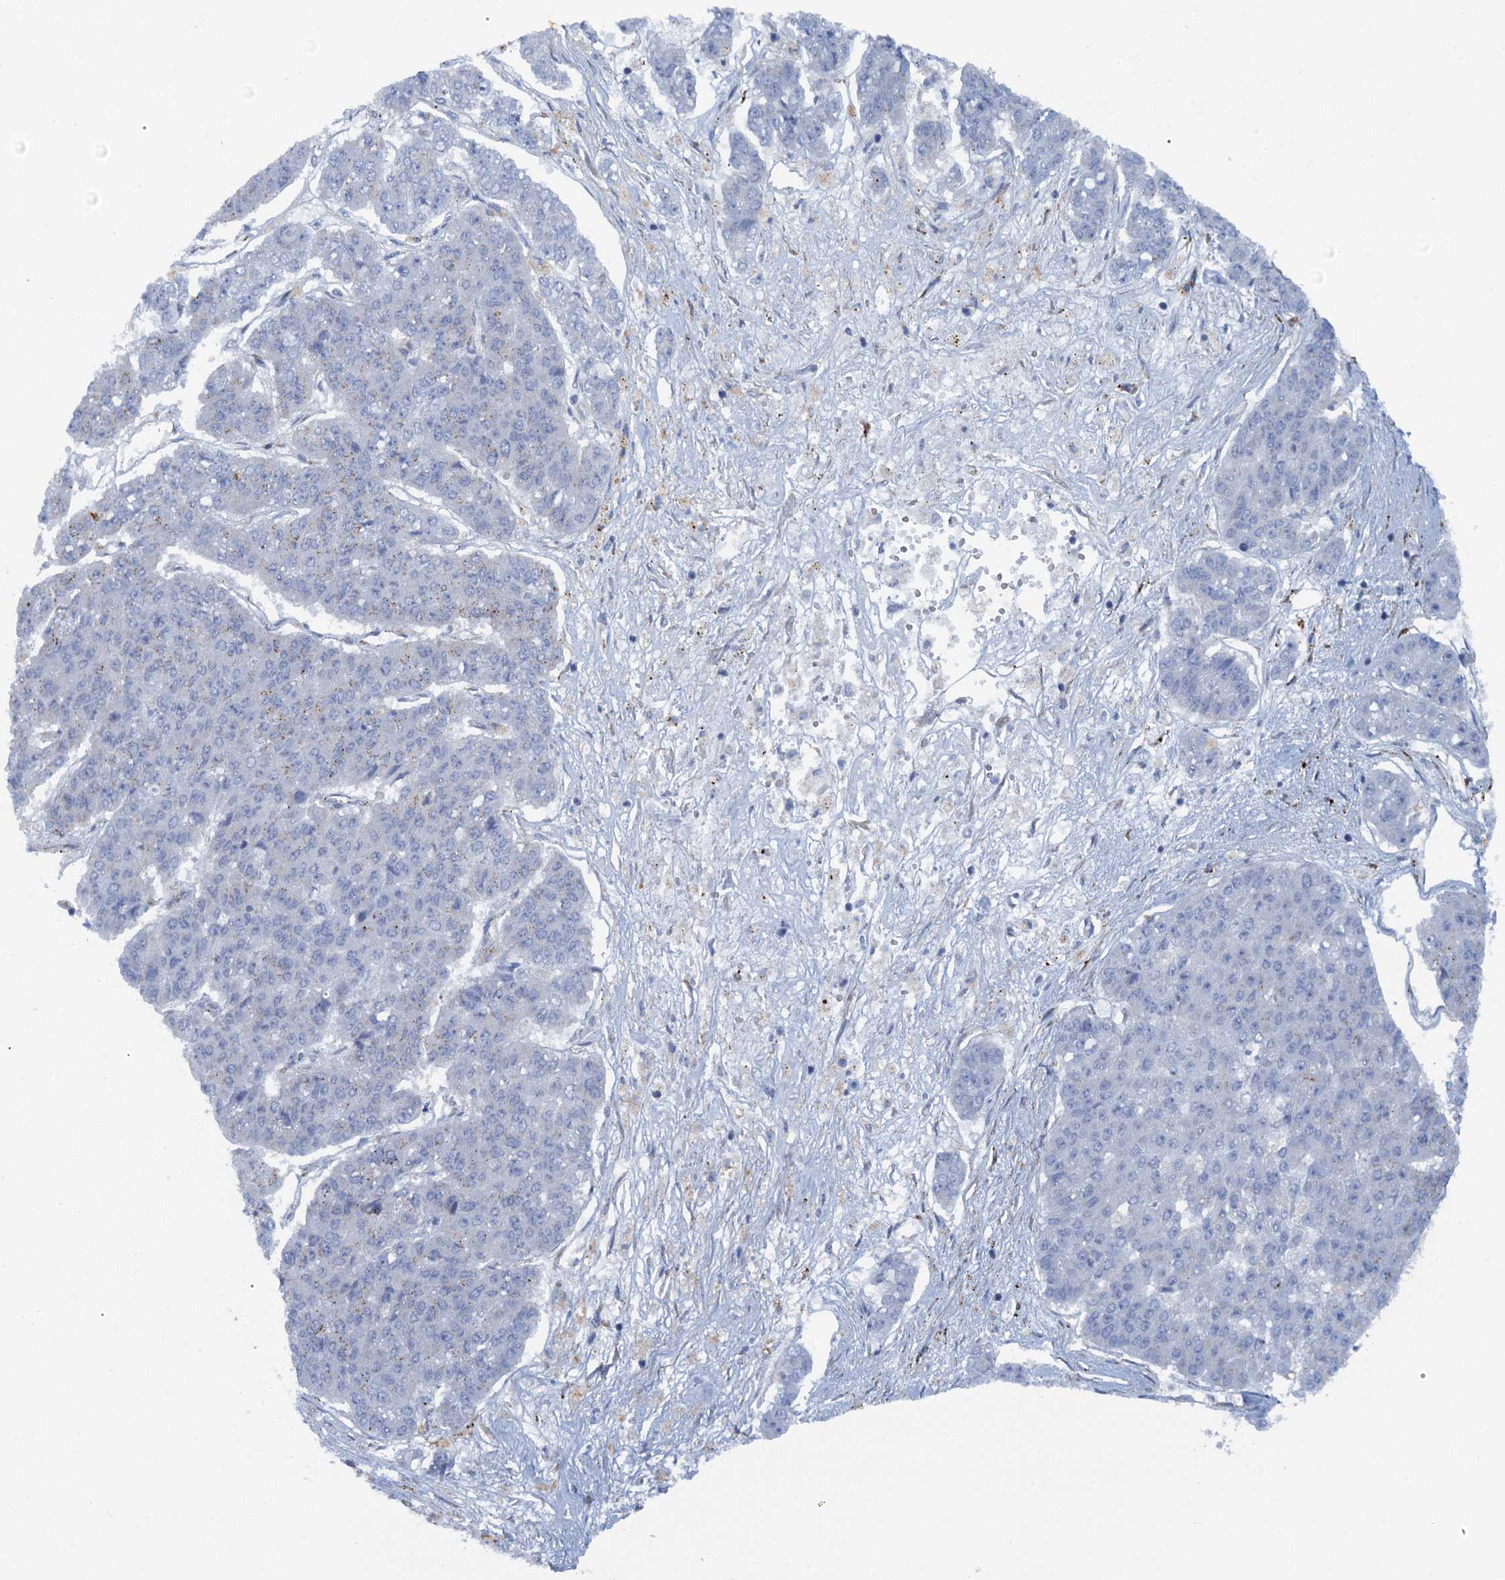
{"staining": {"intensity": "negative", "quantity": "none", "location": "none"}, "tissue": "pancreatic cancer", "cell_type": "Tumor cells", "image_type": "cancer", "snomed": [{"axis": "morphology", "description": "Adenocarcinoma, NOS"}, {"axis": "topography", "description": "Pancreas"}], "caption": "IHC of adenocarcinoma (pancreatic) demonstrates no positivity in tumor cells. (DAB immunohistochemistry (IHC) visualized using brightfield microscopy, high magnification).", "gene": "POGLUT3", "patient": {"sex": "male", "age": 50}}